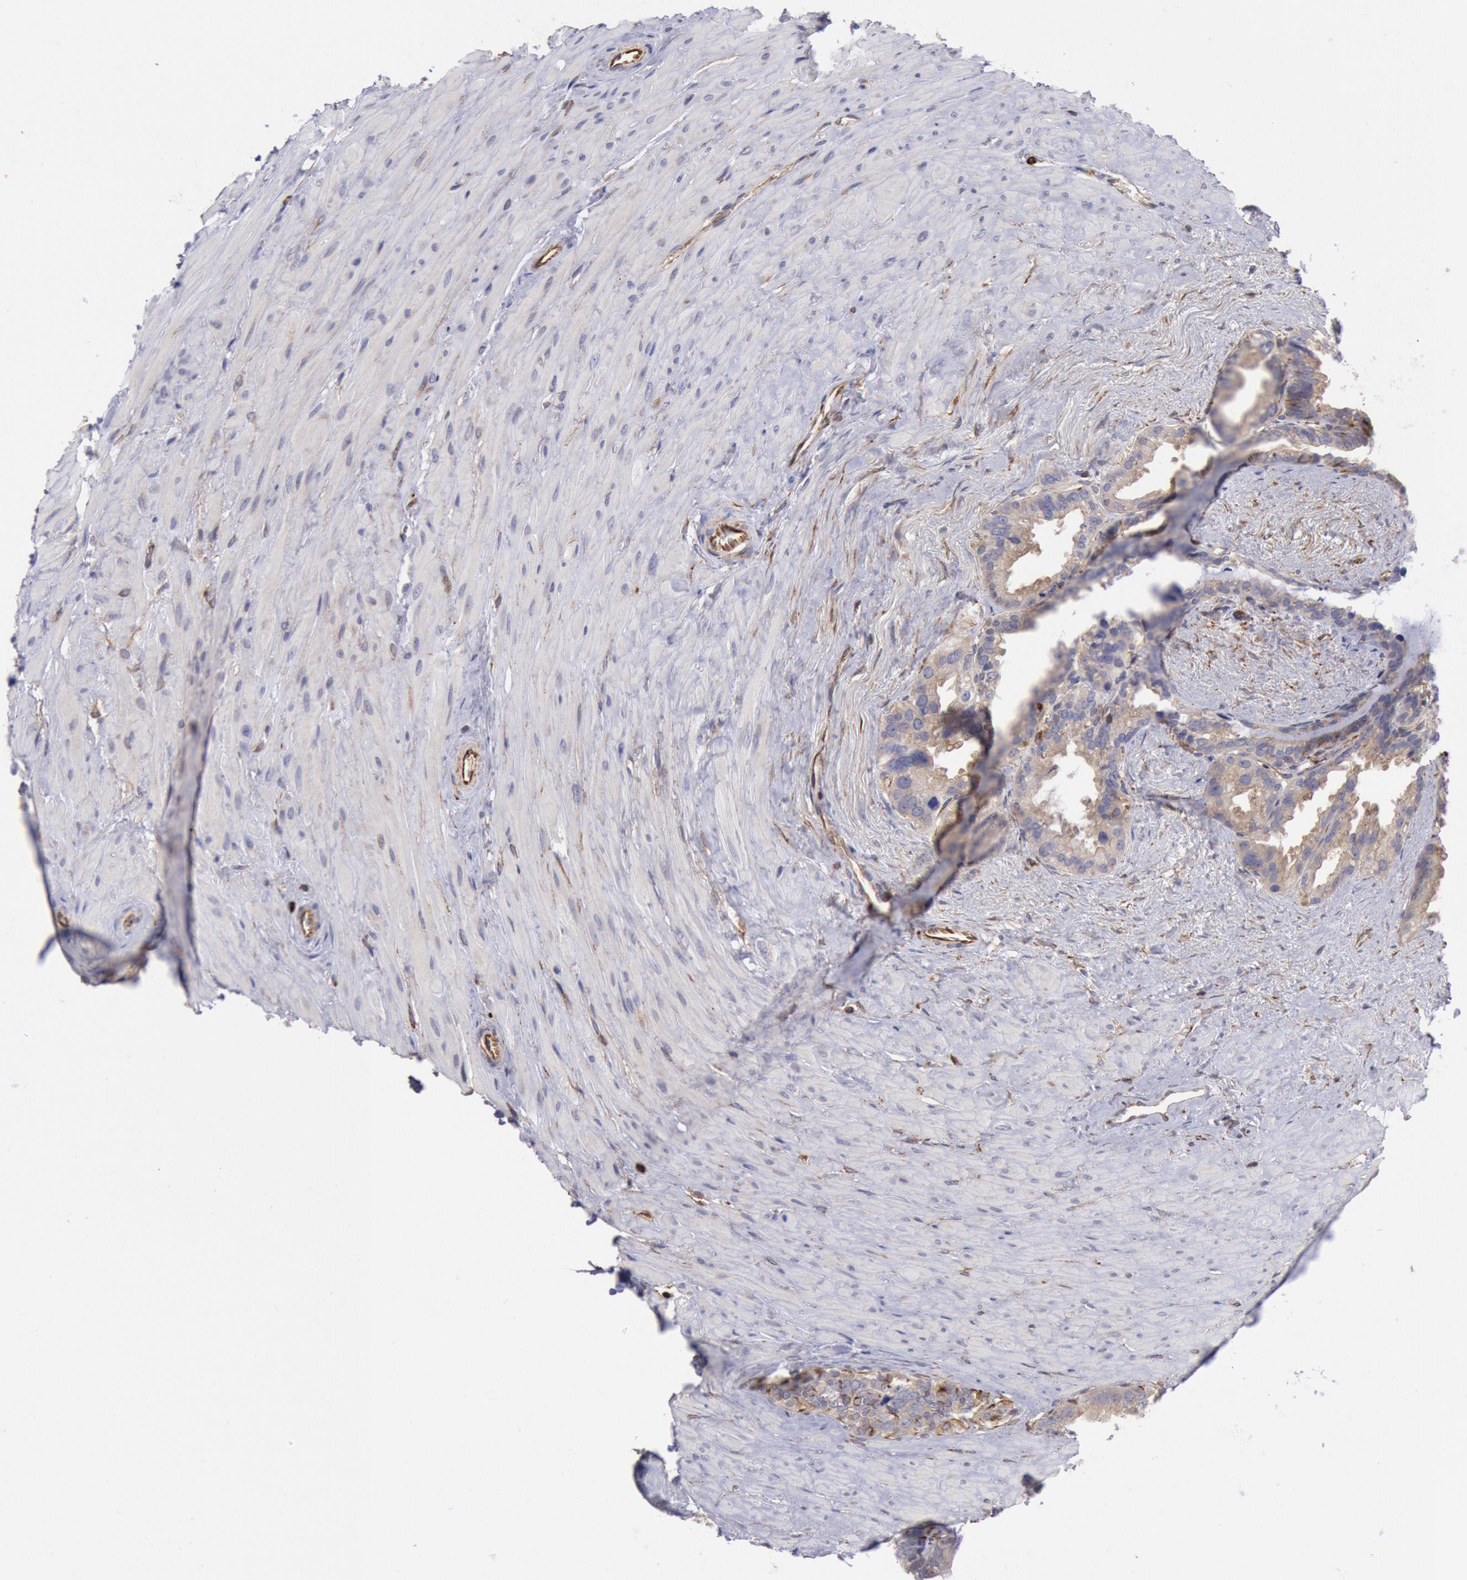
{"staining": {"intensity": "moderate", "quantity": "<25%", "location": "cytoplasmic/membranous"}, "tissue": "seminal vesicle", "cell_type": "Glandular cells", "image_type": "normal", "snomed": [{"axis": "morphology", "description": "Normal tissue, NOS"}, {"axis": "topography", "description": "Prostate"}, {"axis": "topography", "description": "Seminal veicle"}], "caption": "Seminal vesicle stained with a protein marker exhibits moderate staining in glandular cells.", "gene": "RNF139", "patient": {"sex": "male", "age": 63}}